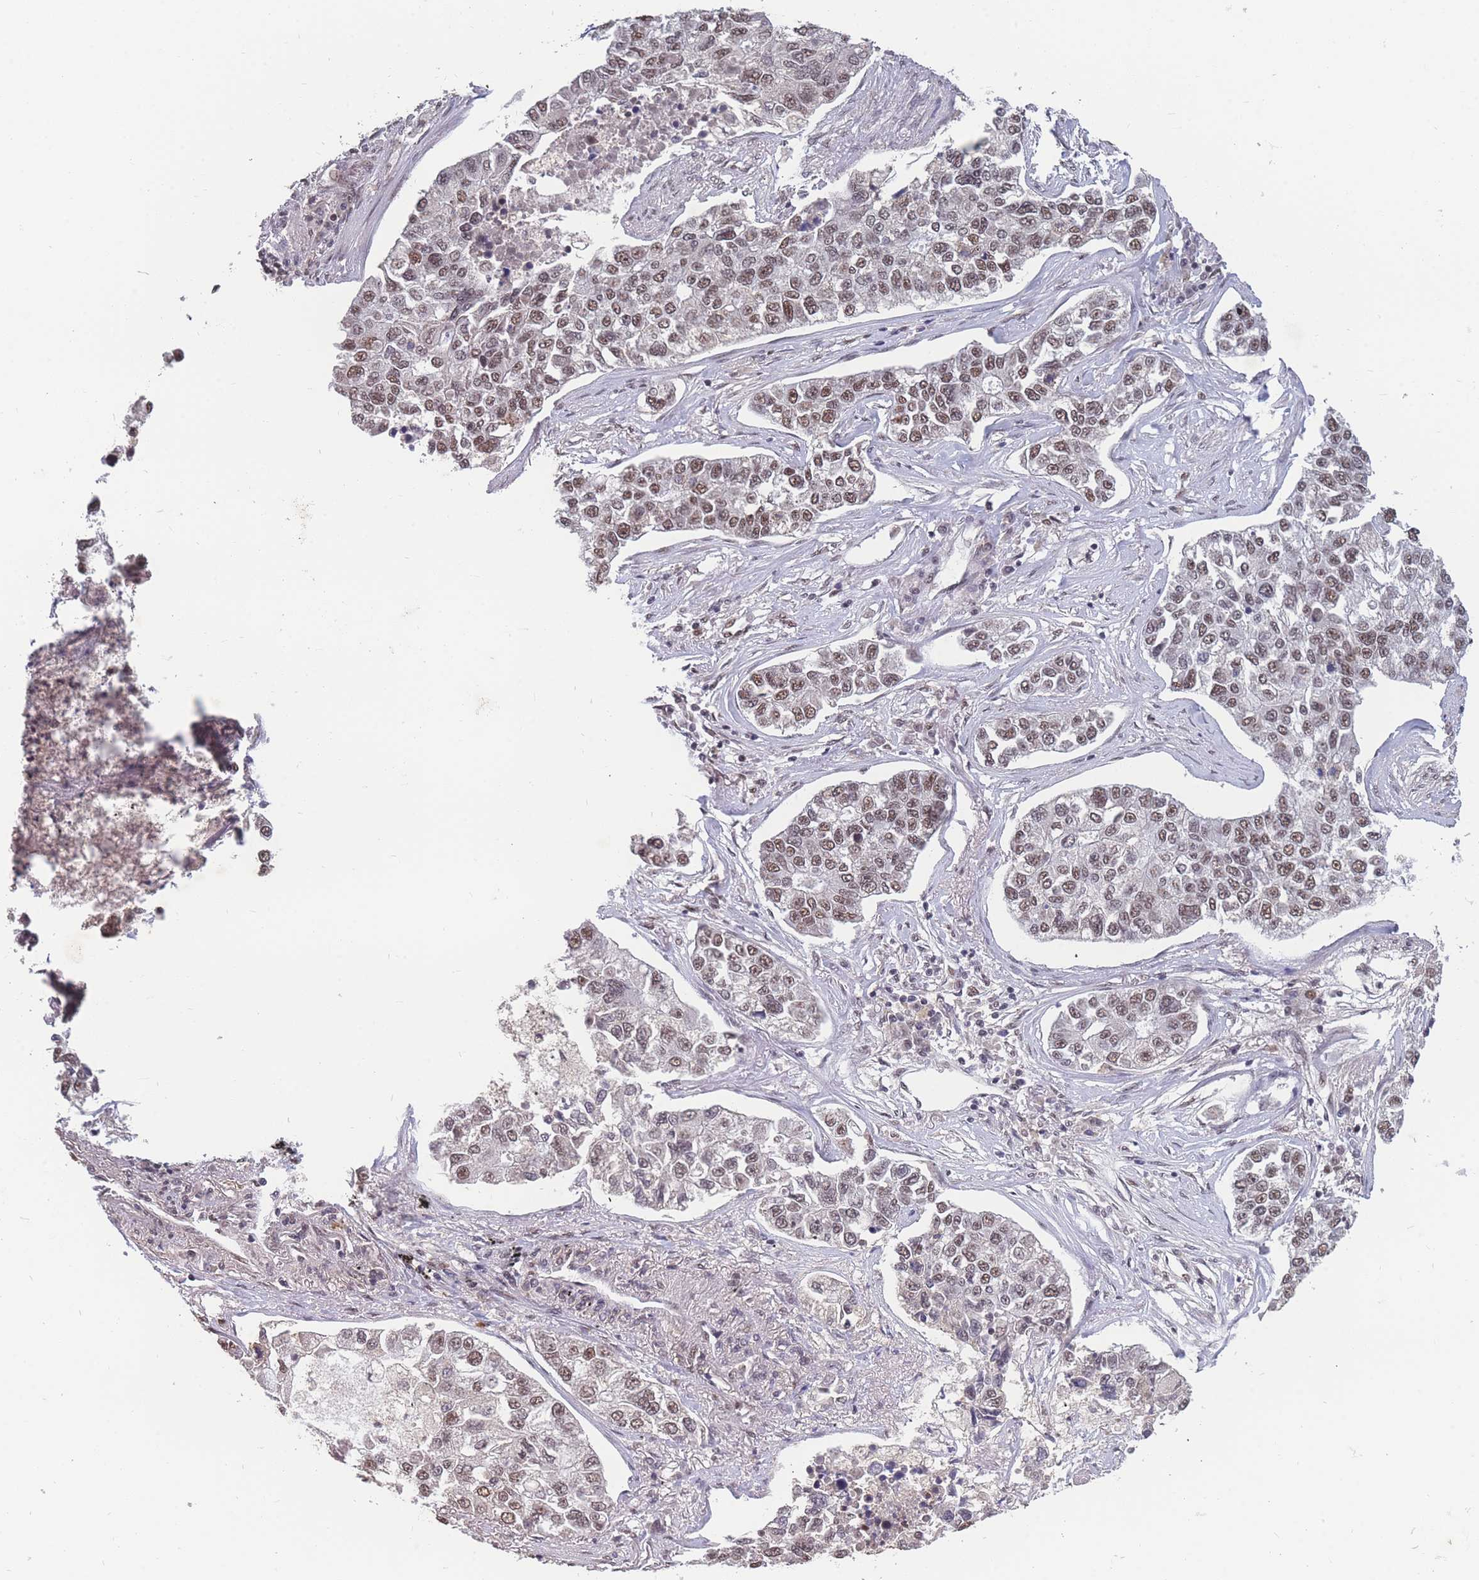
{"staining": {"intensity": "moderate", "quantity": ">75%", "location": "nuclear"}, "tissue": "lung cancer", "cell_type": "Tumor cells", "image_type": "cancer", "snomed": [{"axis": "morphology", "description": "Adenocarcinoma, NOS"}, {"axis": "topography", "description": "Lung"}], "caption": "Protein staining displays moderate nuclear staining in approximately >75% of tumor cells in adenocarcinoma (lung). The staining is performed using DAB brown chromogen to label protein expression. The nuclei are counter-stained blue using hematoxylin.", "gene": "SNRPA1", "patient": {"sex": "male", "age": 49}}